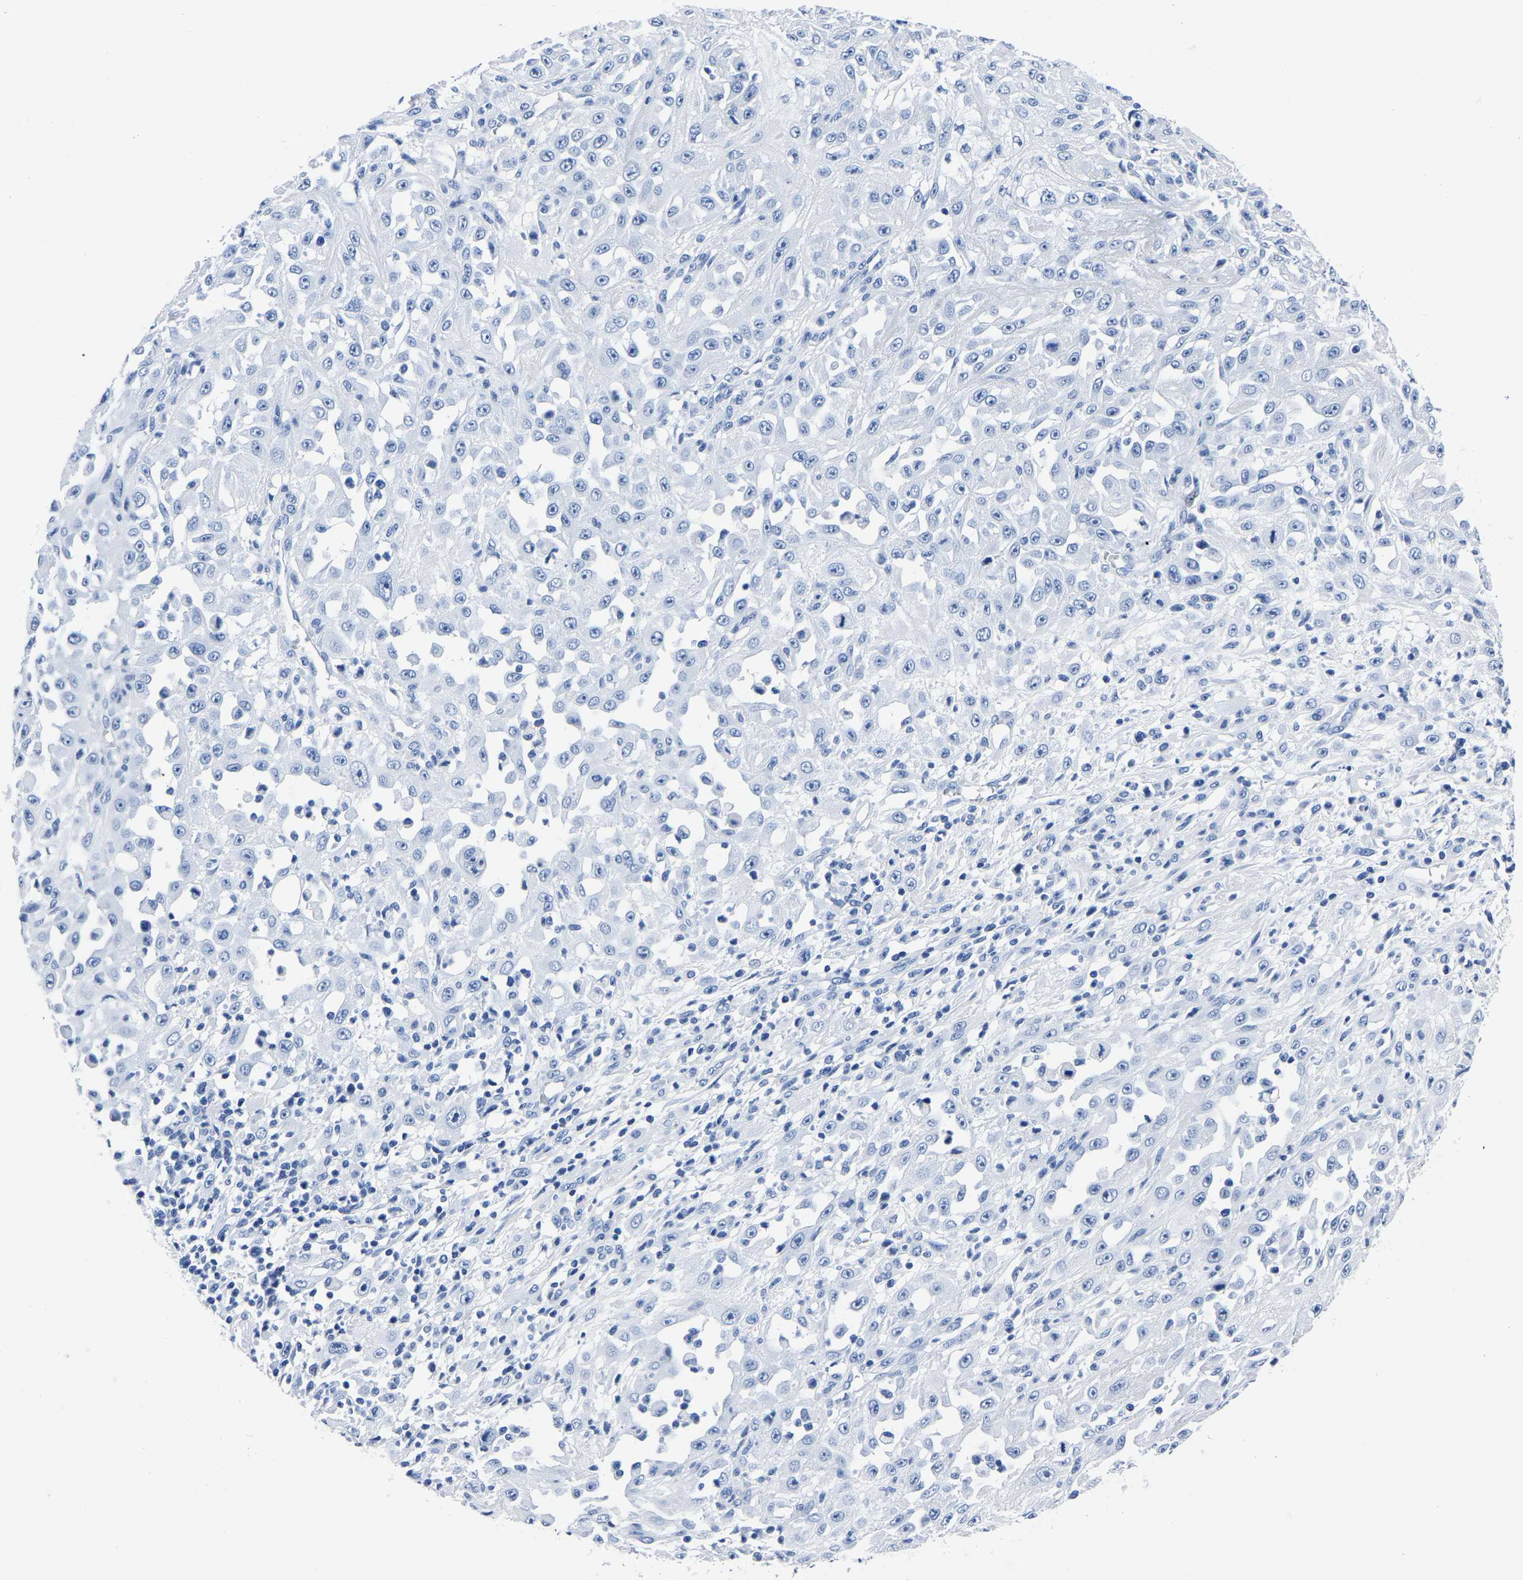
{"staining": {"intensity": "negative", "quantity": "none", "location": "none"}, "tissue": "skin cancer", "cell_type": "Tumor cells", "image_type": "cancer", "snomed": [{"axis": "morphology", "description": "Squamous cell carcinoma, NOS"}, {"axis": "morphology", "description": "Squamous cell carcinoma, metastatic, NOS"}, {"axis": "topography", "description": "Skin"}, {"axis": "topography", "description": "Lymph node"}], "caption": "Immunohistochemistry of metastatic squamous cell carcinoma (skin) shows no expression in tumor cells.", "gene": "IMPG2", "patient": {"sex": "male", "age": 75}}